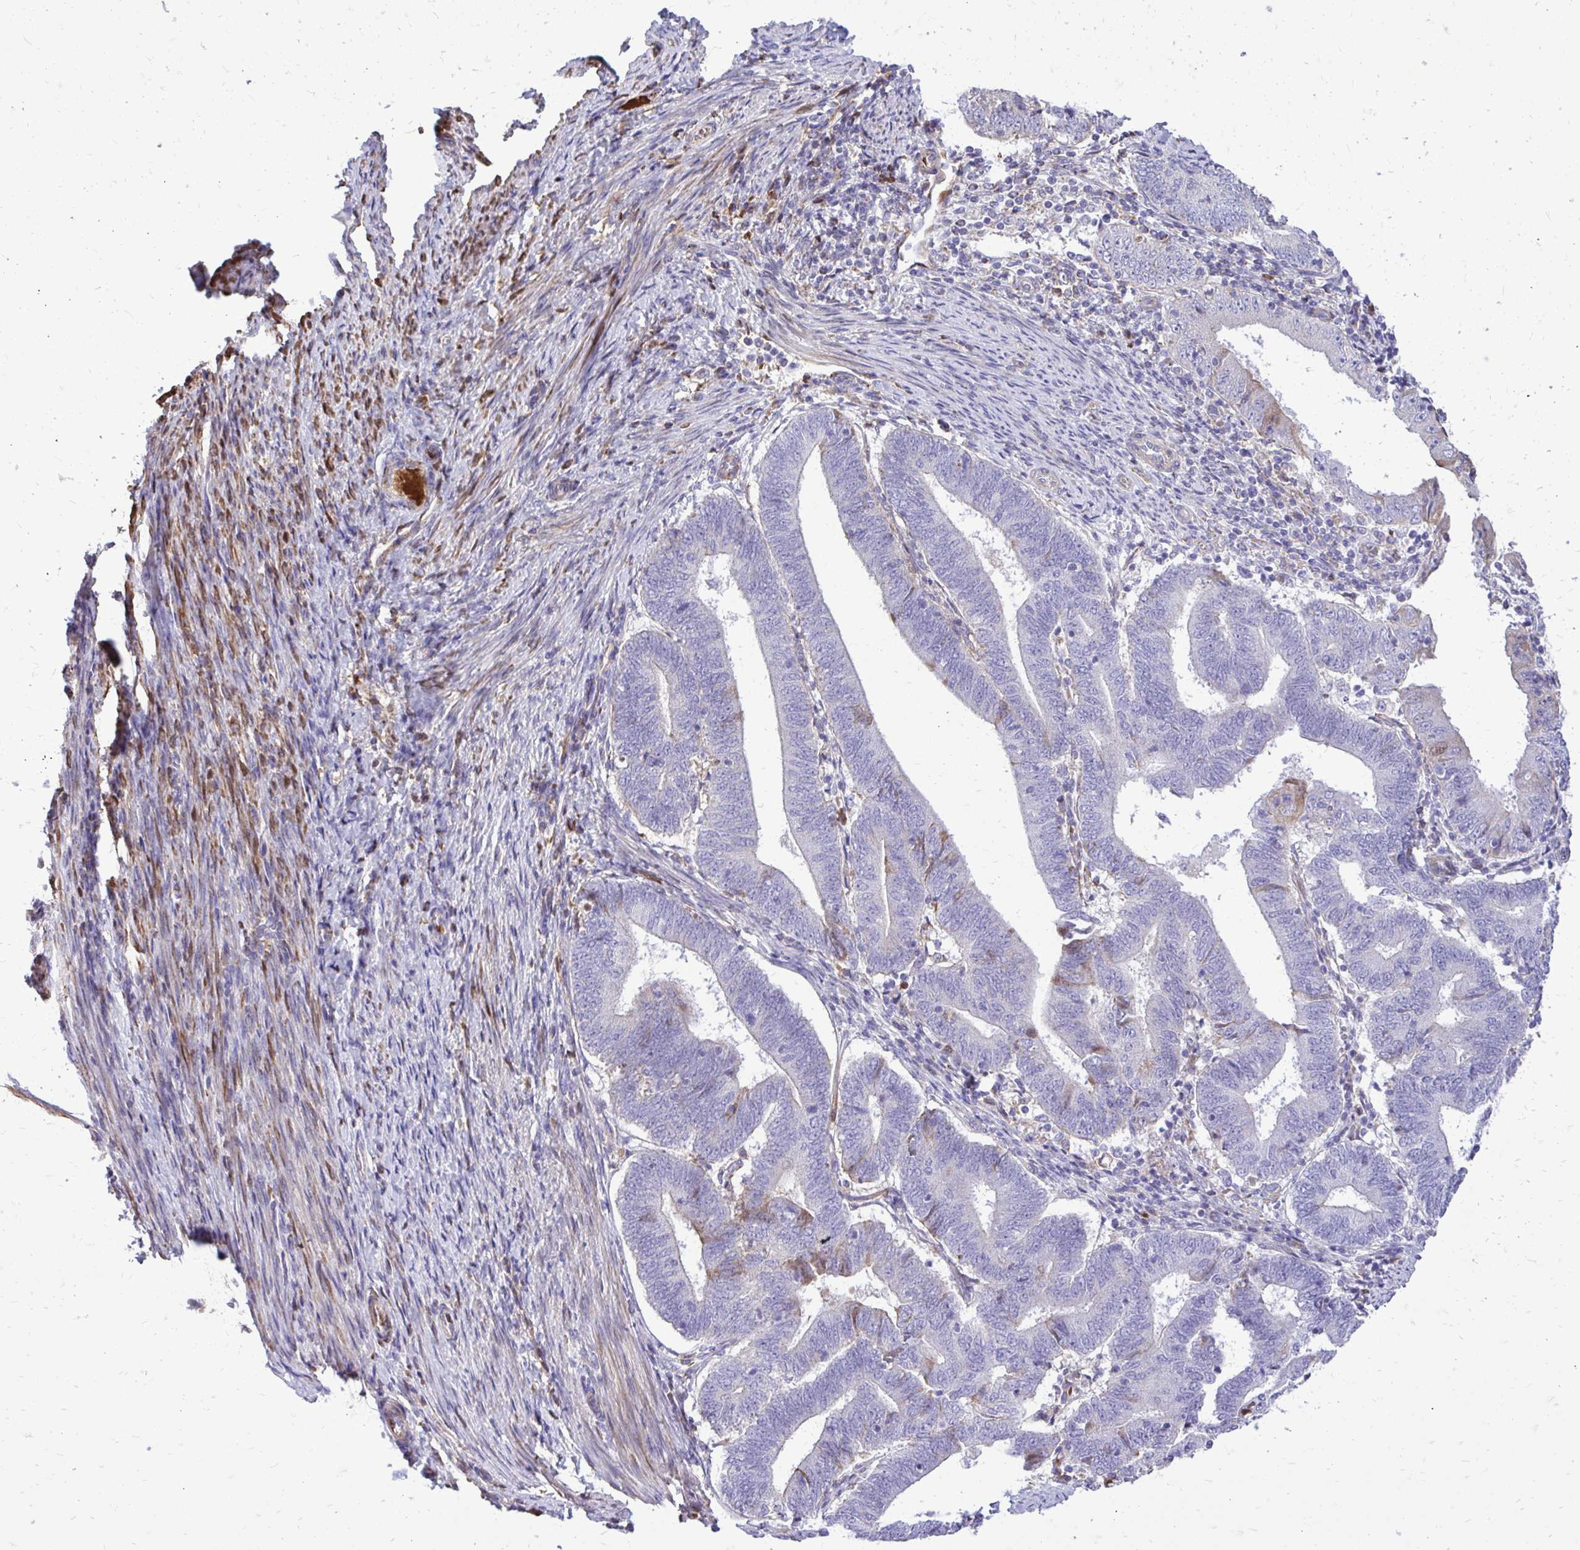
{"staining": {"intensity": "negative", "quantity": "none", "location": "none"}, "tissue": "endometrial cancer", "cell_type": "Tumor cells", "image_type": "cancer", "snomed": [{"axis": "morphology", "description": "Adenocarcinoma, NOS"}, {"axis": "topography", "description": "Endometrium"}], "caption": "Immunohistochemistry of endometrial cancer (adenocarcinoma) demonstrates no positivity in tumor cells. (DAB (3,3'-diaminobenzidine) immunohistochemistry visualized using brightfield microscopy, high magnification).", "gene": "ATP13A2", "patient": {"sex": "female", "age": 70}}